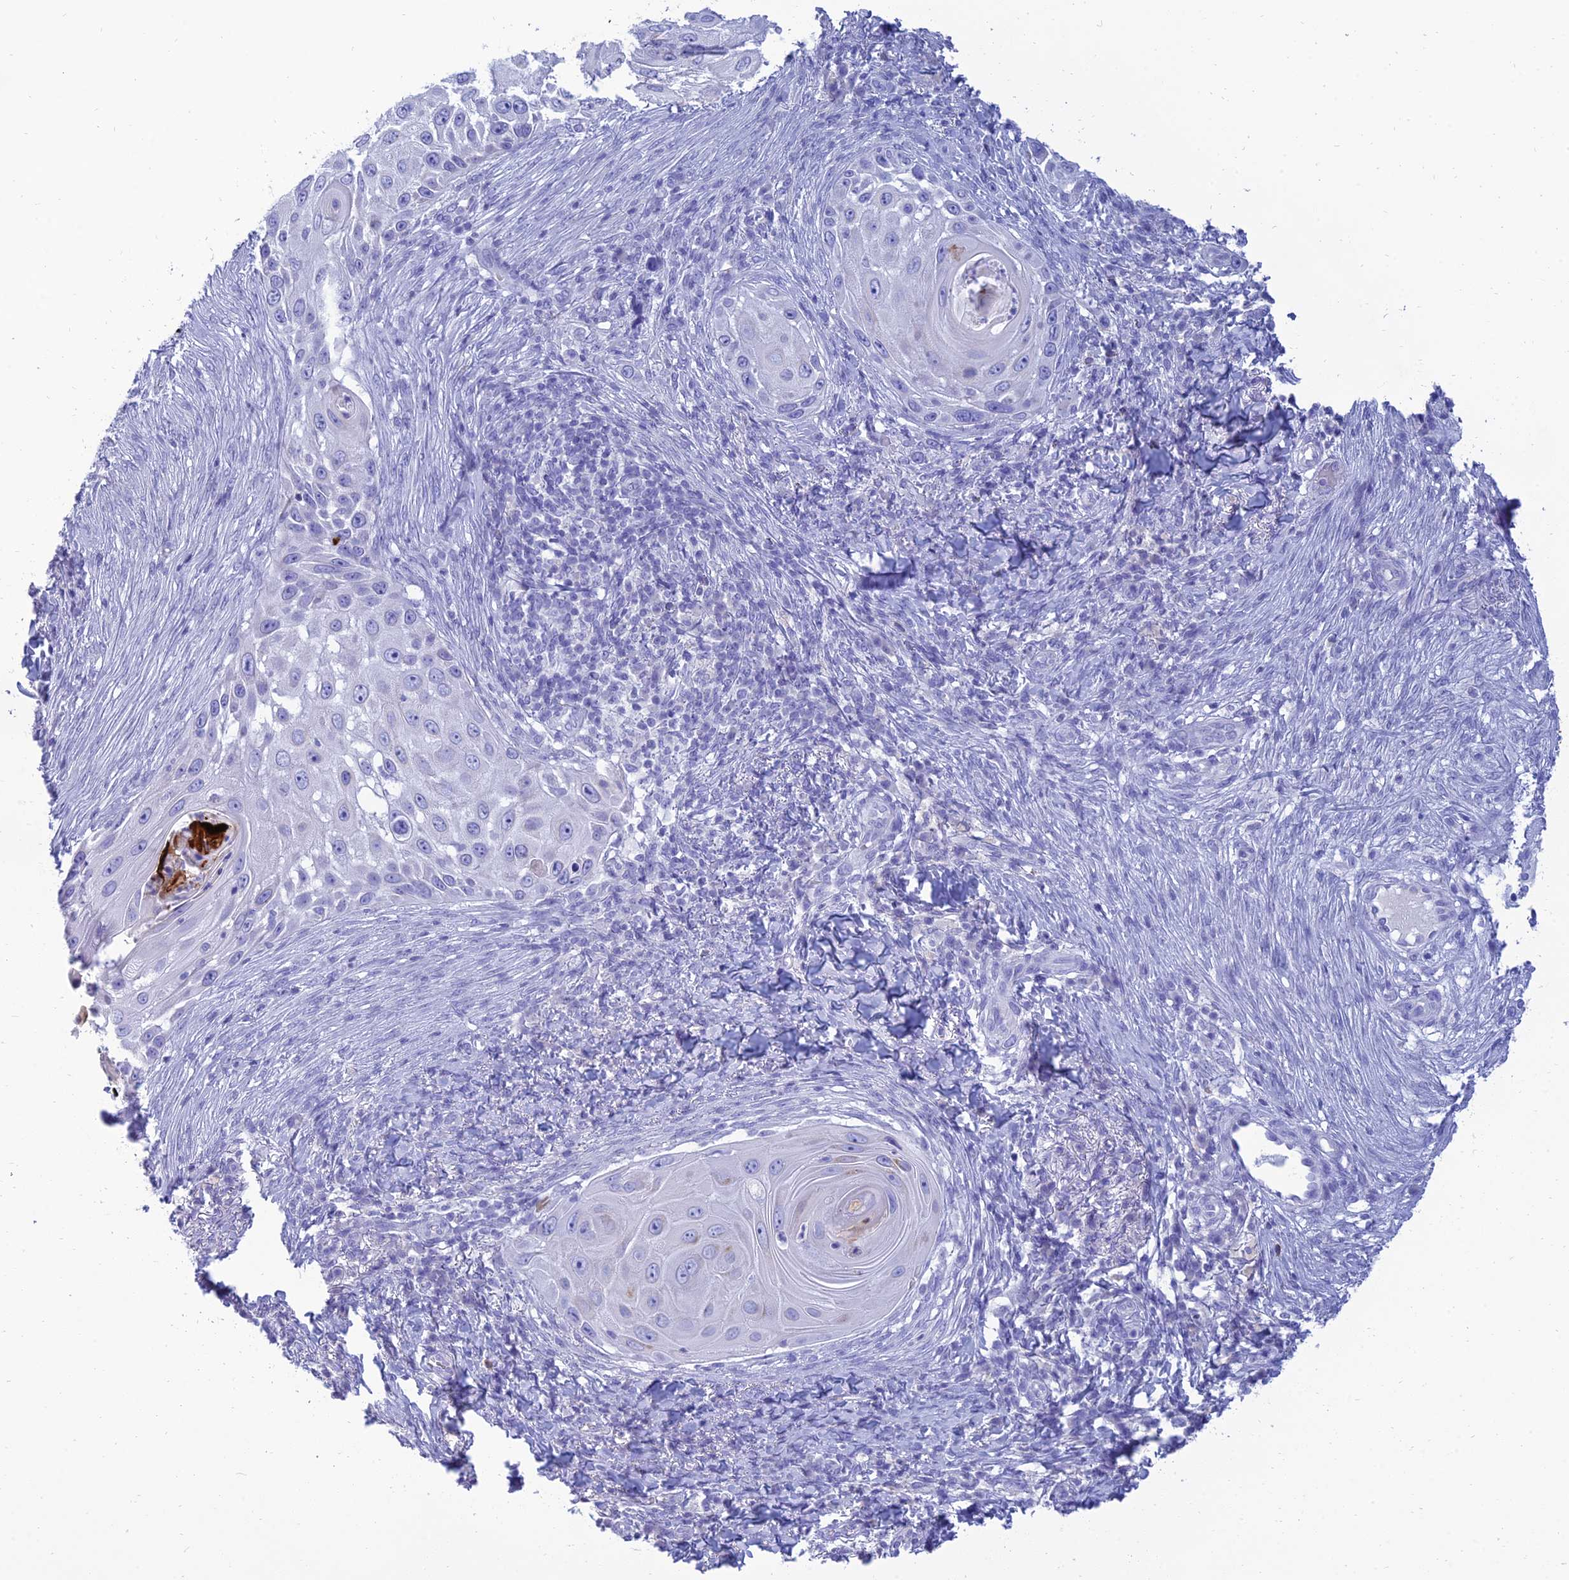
{"staining": {"intensity": "negative", "quantity": "none", "location": "none"}, "tissue": "skin cancer", "cell_type": "Tumor cells", "image_type": "cancer", "snomed": [{"axis": "morphology", "description": "Squamous cell carcinoma, NOS"}, {"axis": "topography", "description": "Skin"}], "caption": "An IHC photomicrograph of skin cancer (squamous cell carcinoma) is shown. There is no staining in tumor cells of skin cancer (squamous cell carcinoma). Brightfield microscopy of immunohistochemistry stained with DAB (3,3'-diaminobenzidine) (brown) and hematoxylin (blue), captured at high magnification.", "gene": "MAL2", "patient": {"sex": "female", "age": 44}}